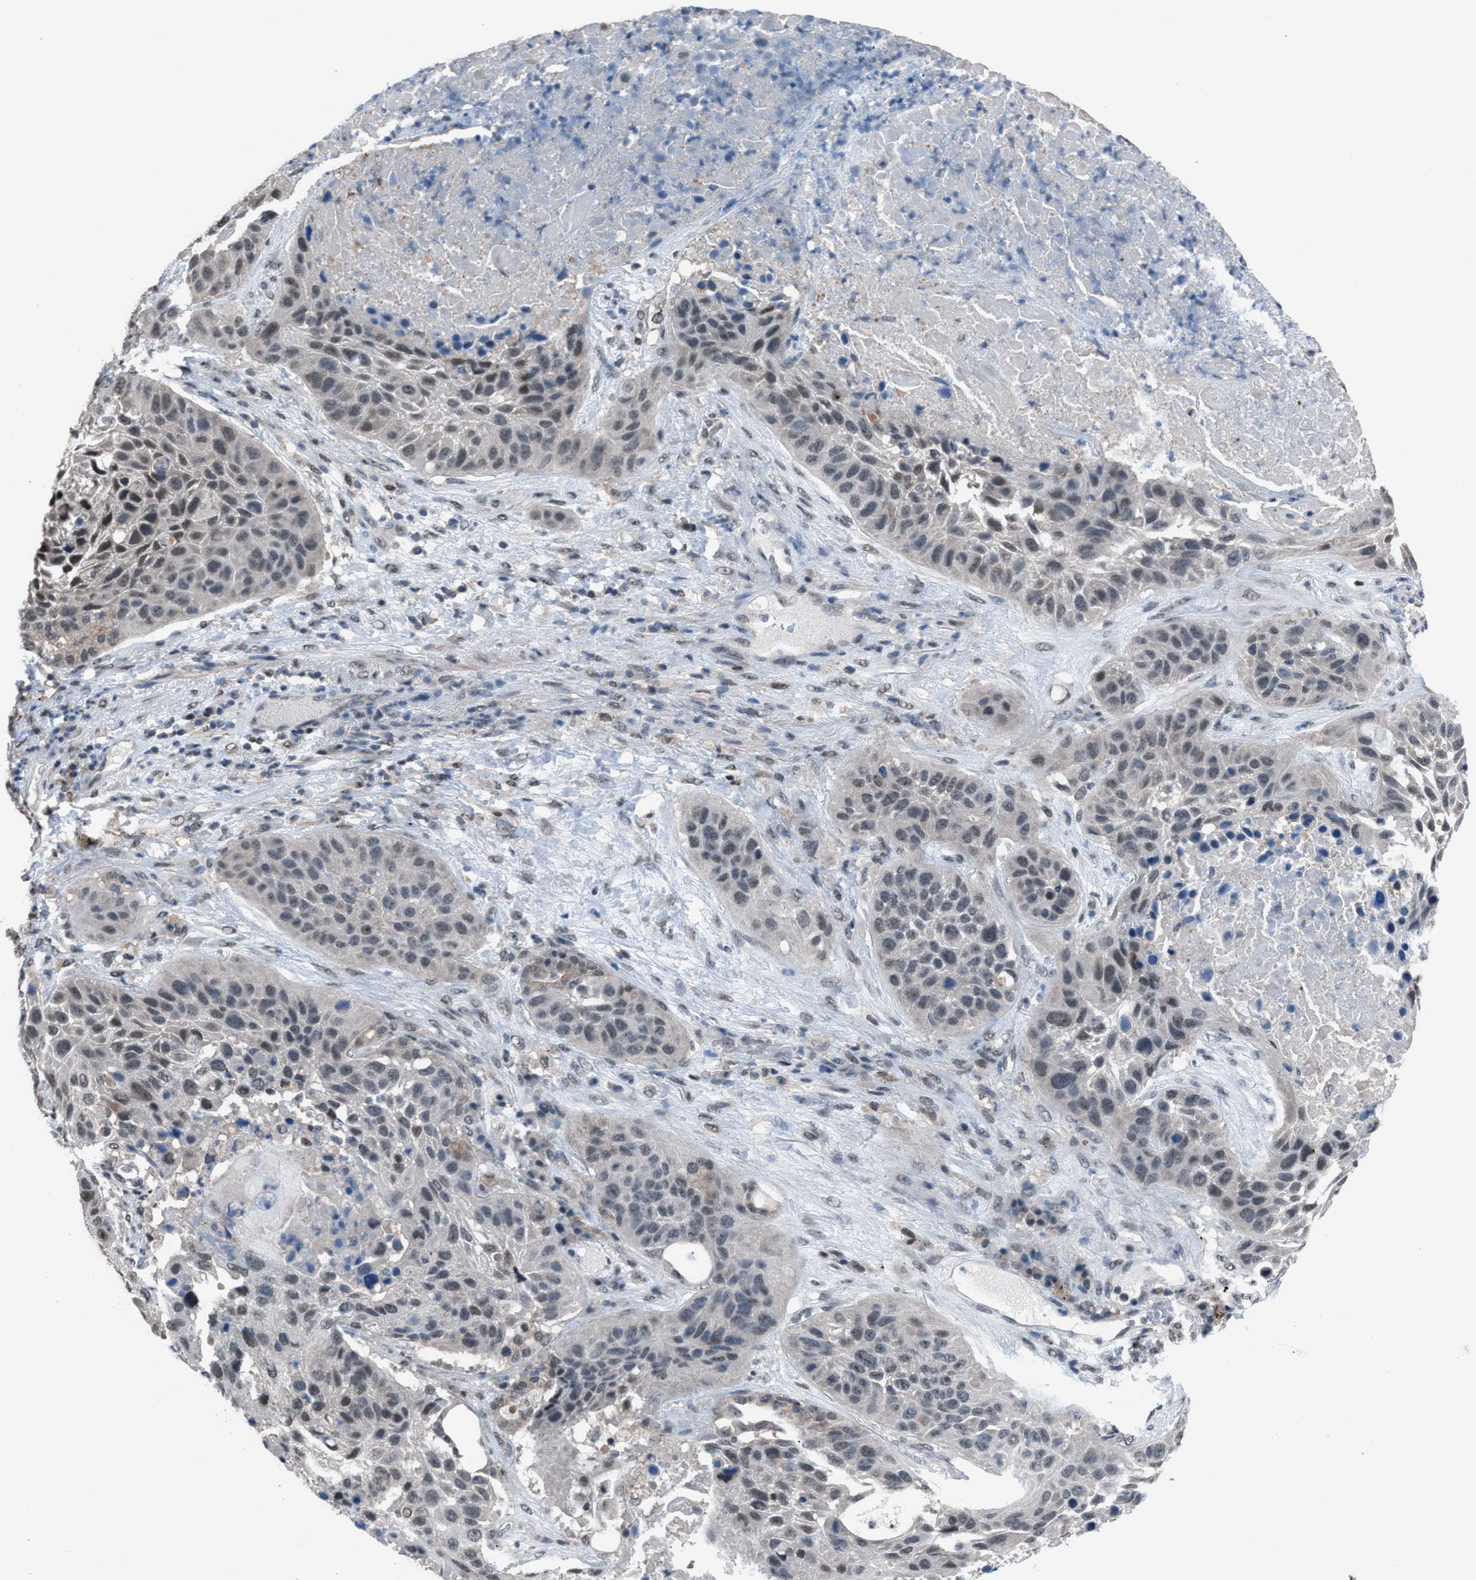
{"staining": {"intensity": "weak", "quantity": "25%-75%", "location": "nuclear"}, "tissue": "lung cancer", "cell_type": "Tumor cells", "image_type": "cancer", "snomed": [{"axis": "morphology", "description": "Squamous cell carcinoma, NOS"}, {"axis": "topography", "description": "Lung"}], "caption": "Immunohistochemistry (IHC) histopathology image of lung cancer (squamous cell carcinoma) stained for a protein (brown), which shows low levels of weak nuclear expression in approximately 25%-75% of tumor cells.", "gene": "ZNF276", "patient": {"sex": "male", "age": 57}}